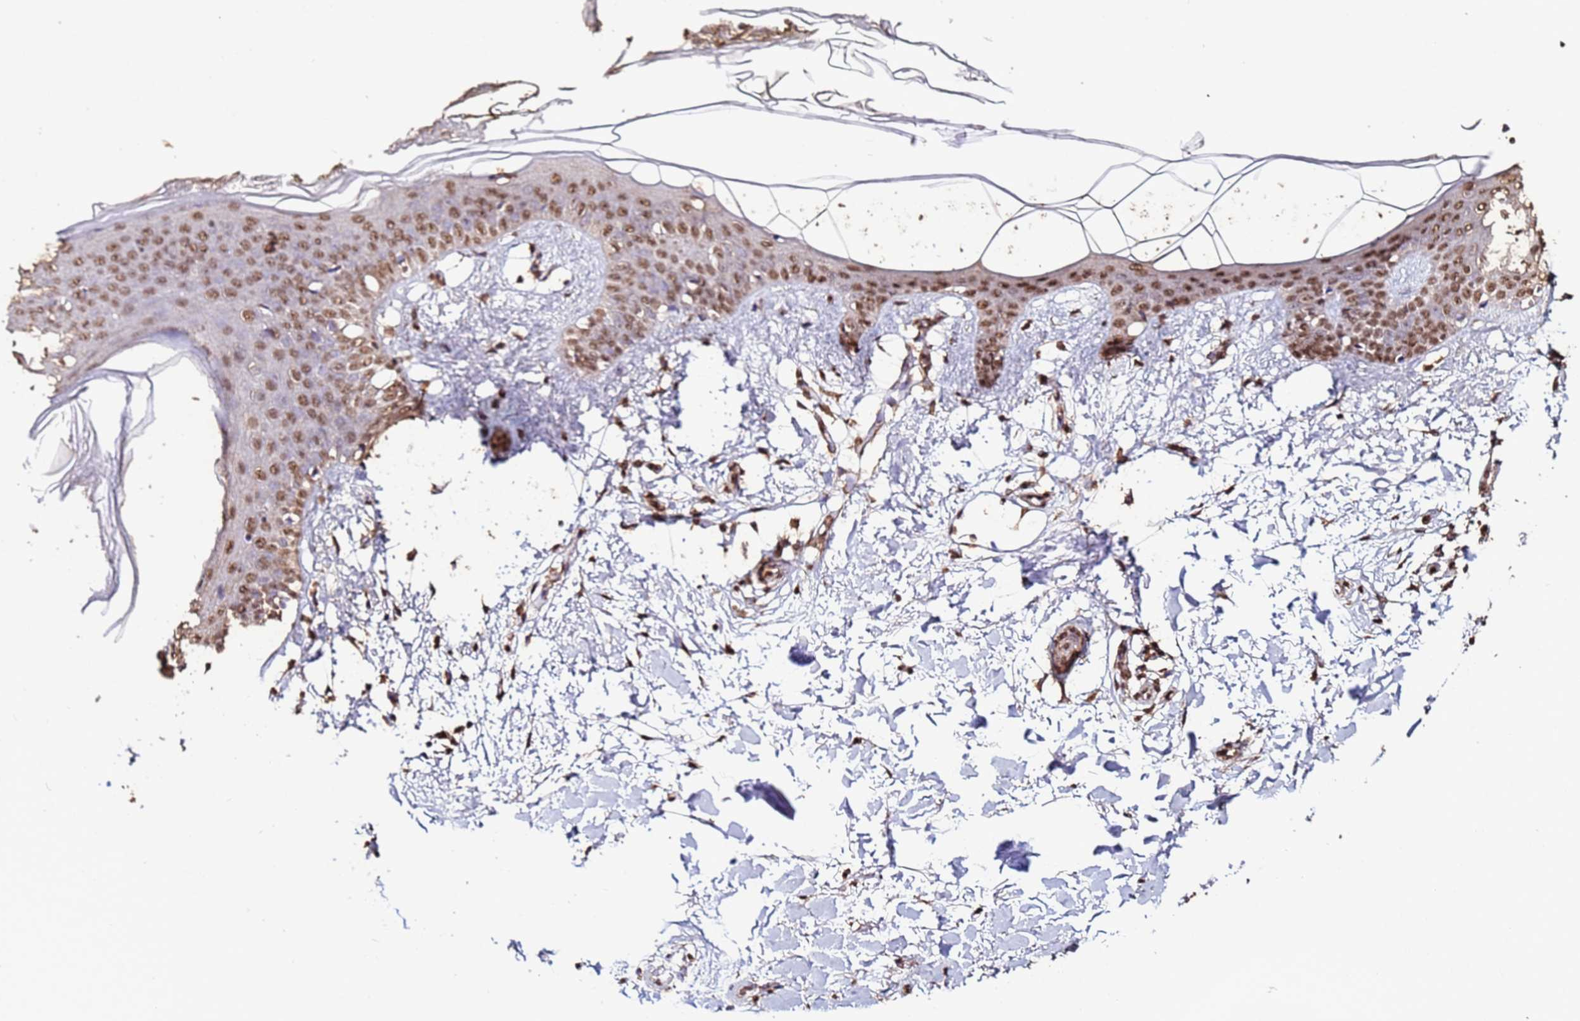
{"staining": {"intensity": "moderate", "quantity": ">75%", "location": "cytoplasmic/membranous,nuclear"}, "tissue": "skin", "cell_type": "Fibroblasts", "image_type": "normal", "snomed": [{"axis": "morphology", "description": "Normal tissue, NOS"}, {"axis": "topography", "description": "Skin"}], "caption": "DAB (3,3'-diaminobenzidine) immunohistochemical staining of benign human skin shows moderate cytoplasmic/membranous,nuclear protein positivity in approximately >75% of fibroblasts.", "gene": "TRIP6", "patient": {"sex": "female", "age": 34}}